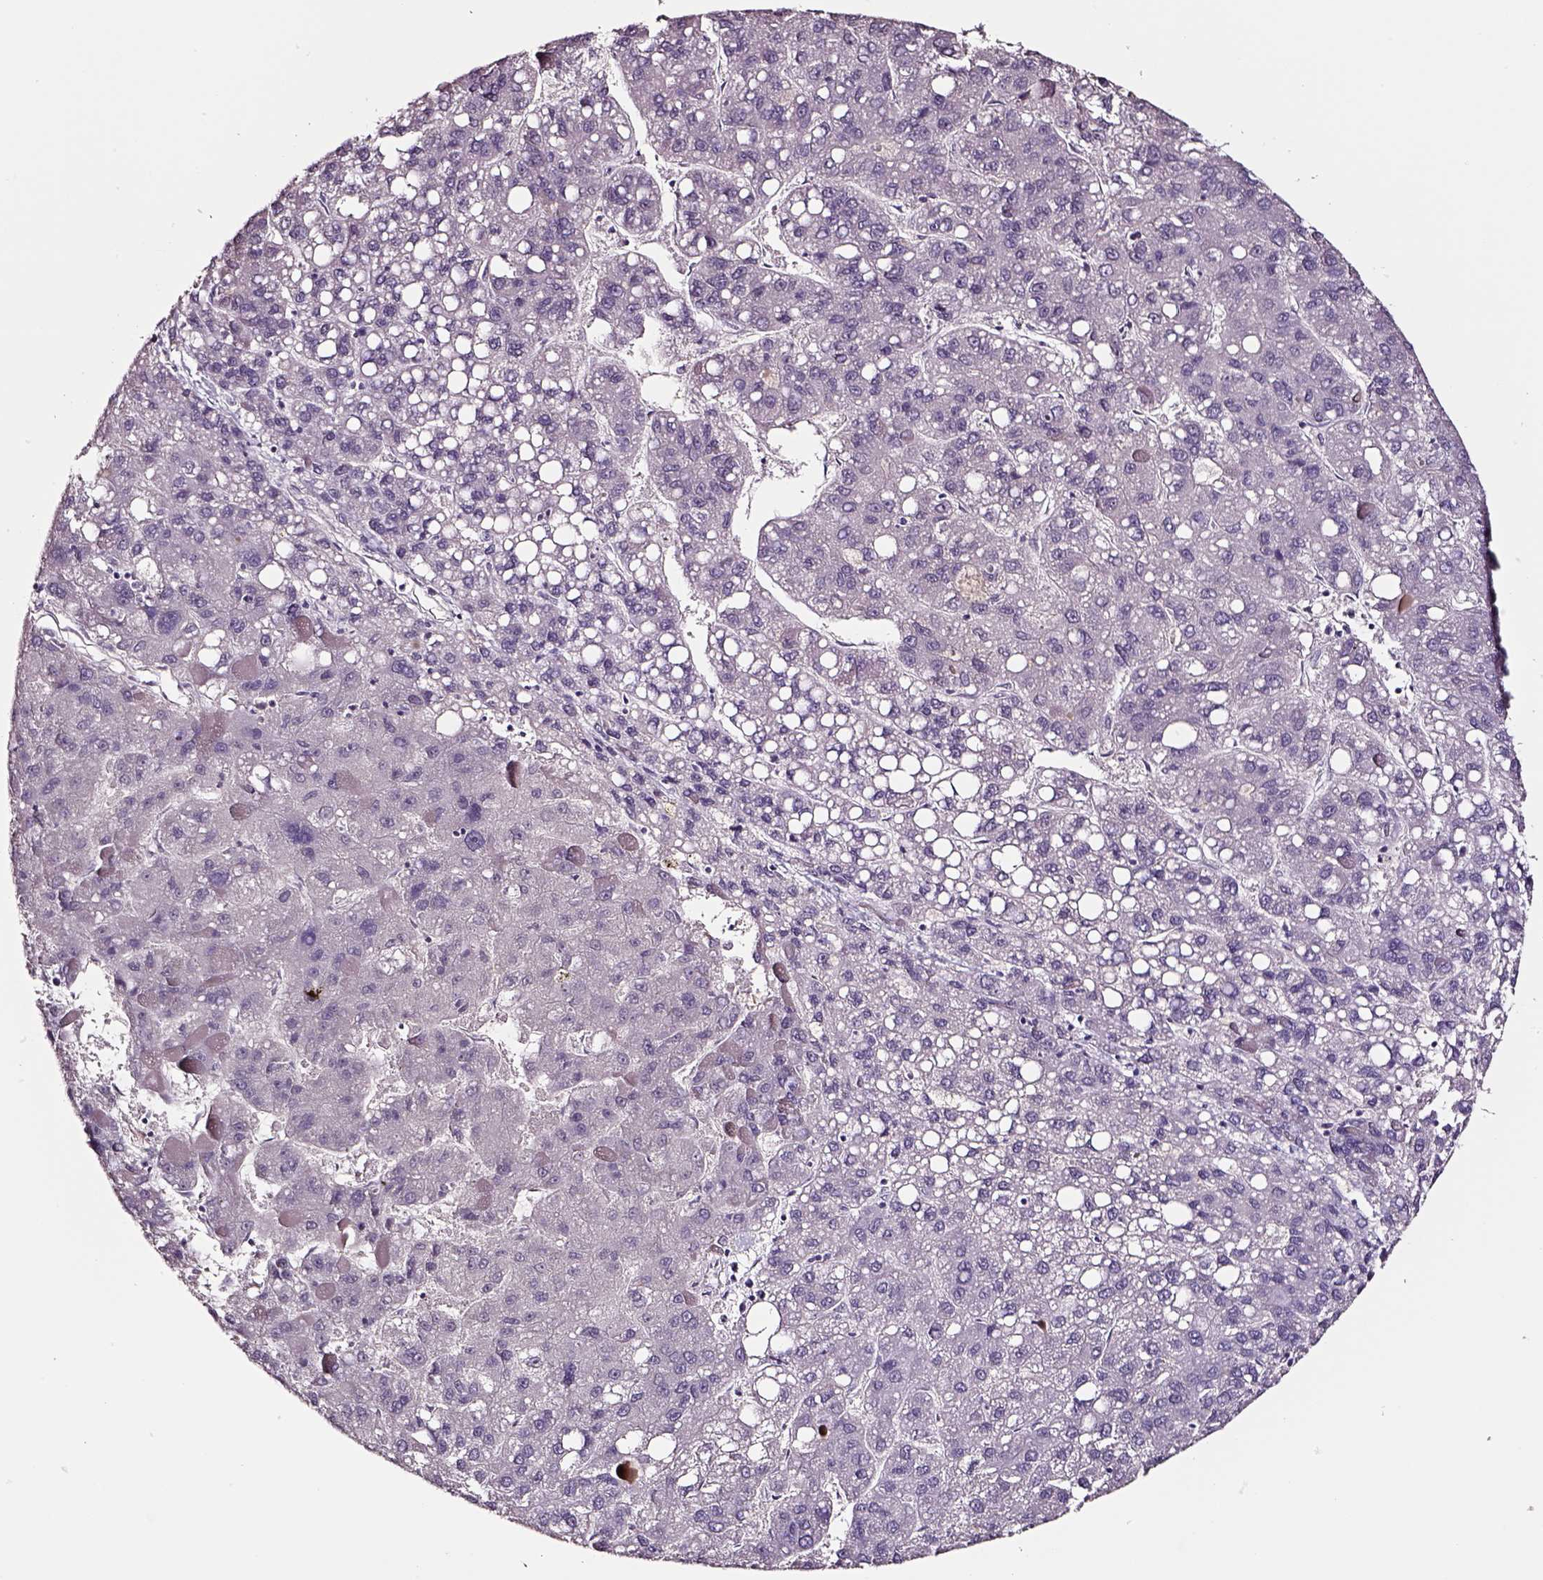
{"staining": {"intensity": "negative", "quantity": "none", "location": "none"}, "tissue": "liver cancer", "cell_type": "Tumor cells", "image_type": "cancer", "snomed": [{"axis": "morphology", "description": "Carcinoma, Hepatocellular, NOS"}, {"axis": "topography", "description": "Liver"}], "caption": "Tumor cells are negative for protein expression in human hepatocellular carcinoma (liver).", "gene": "SMIM17", "patient": {"sex": "female", "age": 82}}